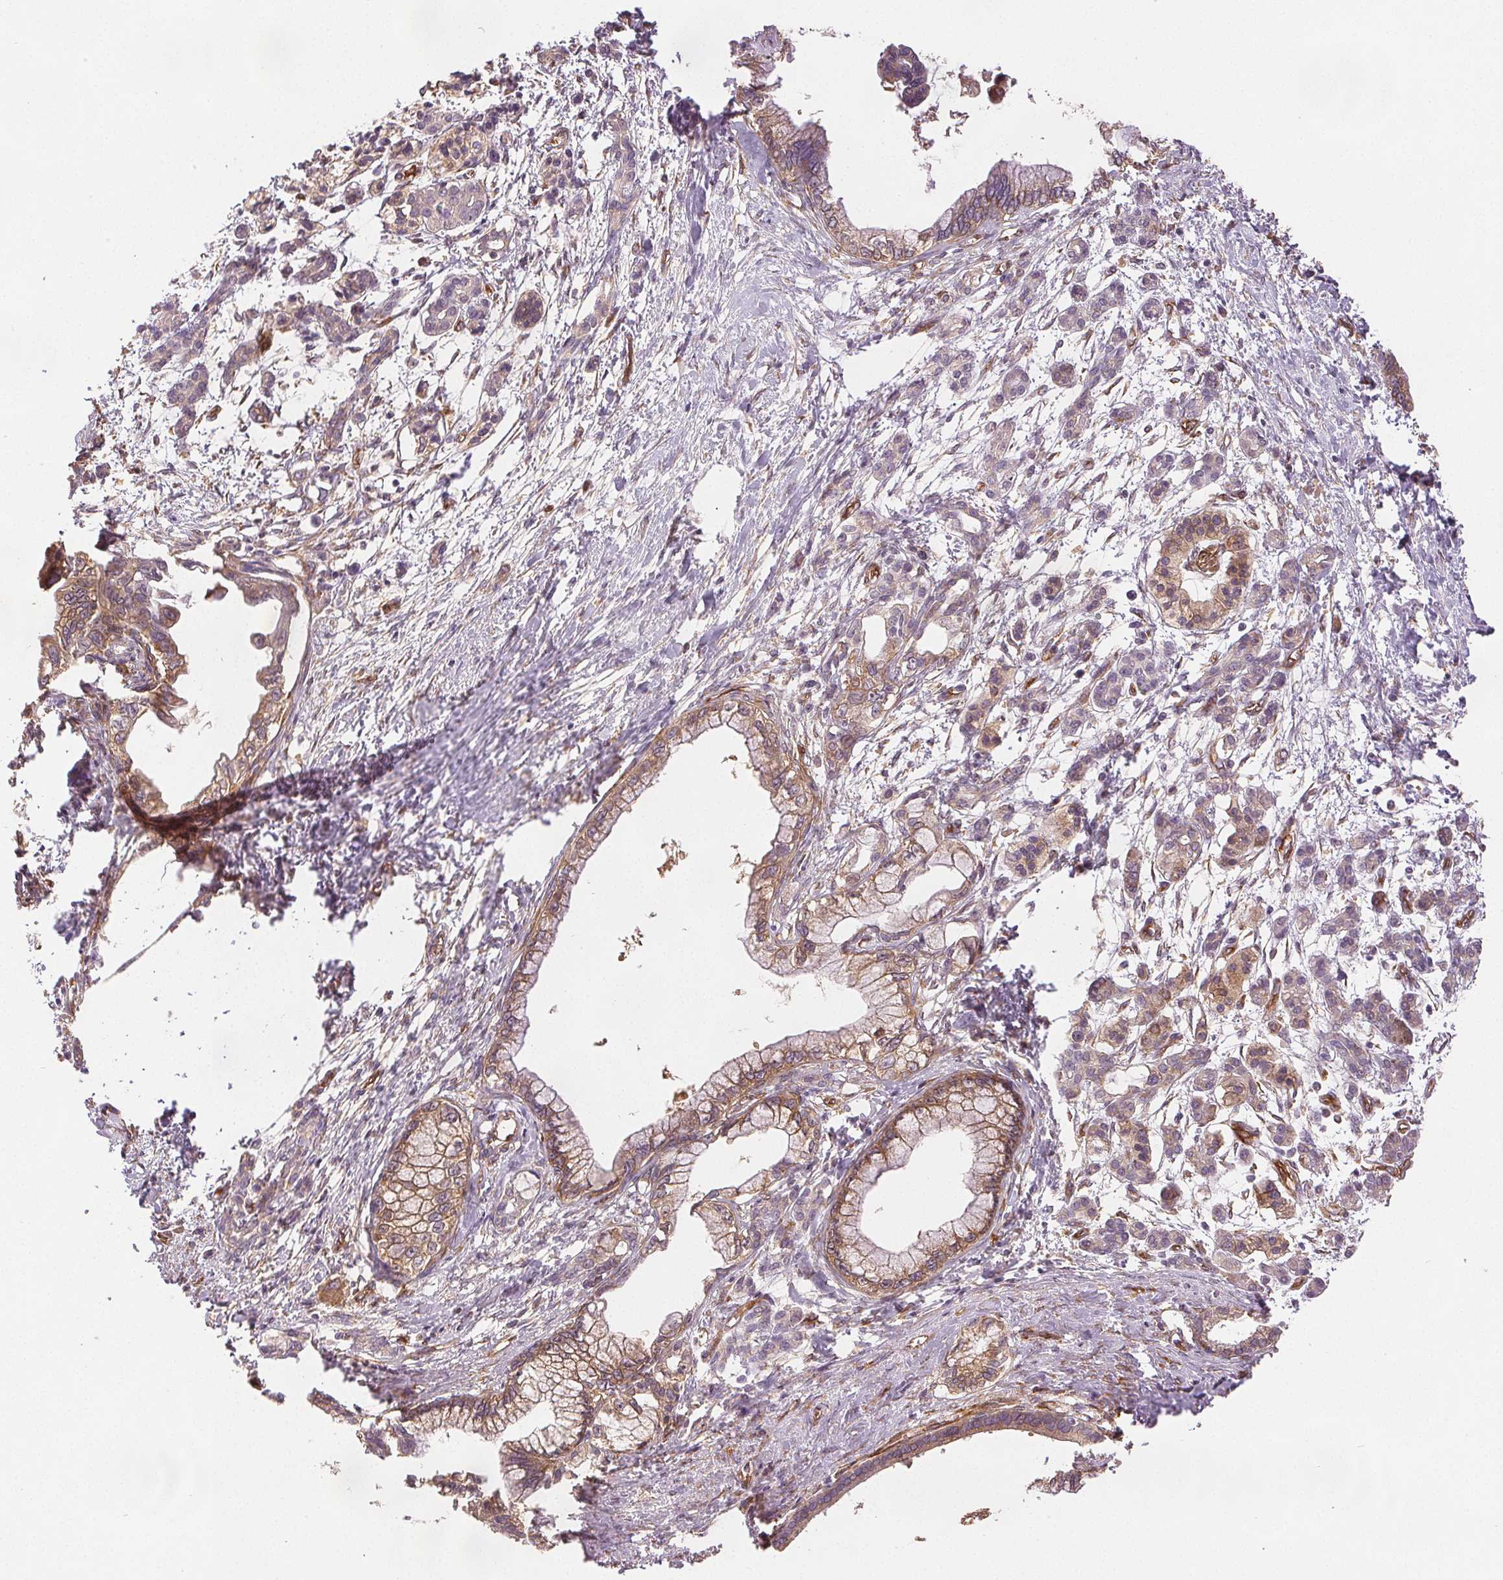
{"staining": {"intensity": "moderate", "quantity": ">75%", "location": "cytoplasmic/membranous"}, "tissue": "pancreatic cancer", "cell_type": "Tumor cells", "image_type": "cancer", "snomed": [{"axis": "morphology", "description": "Adenocarcinoma, NOS"}, {"axis": "topography", "description": "Pancreas"}], "caption": "Tumor cells reveal moderate cytoplasmic/membranous positivity in approximately >75% of cells in adenocarcinoma (pancreatic).", "gene": "DIAPH2", "patient": {"sex": "male", "age": 61}}